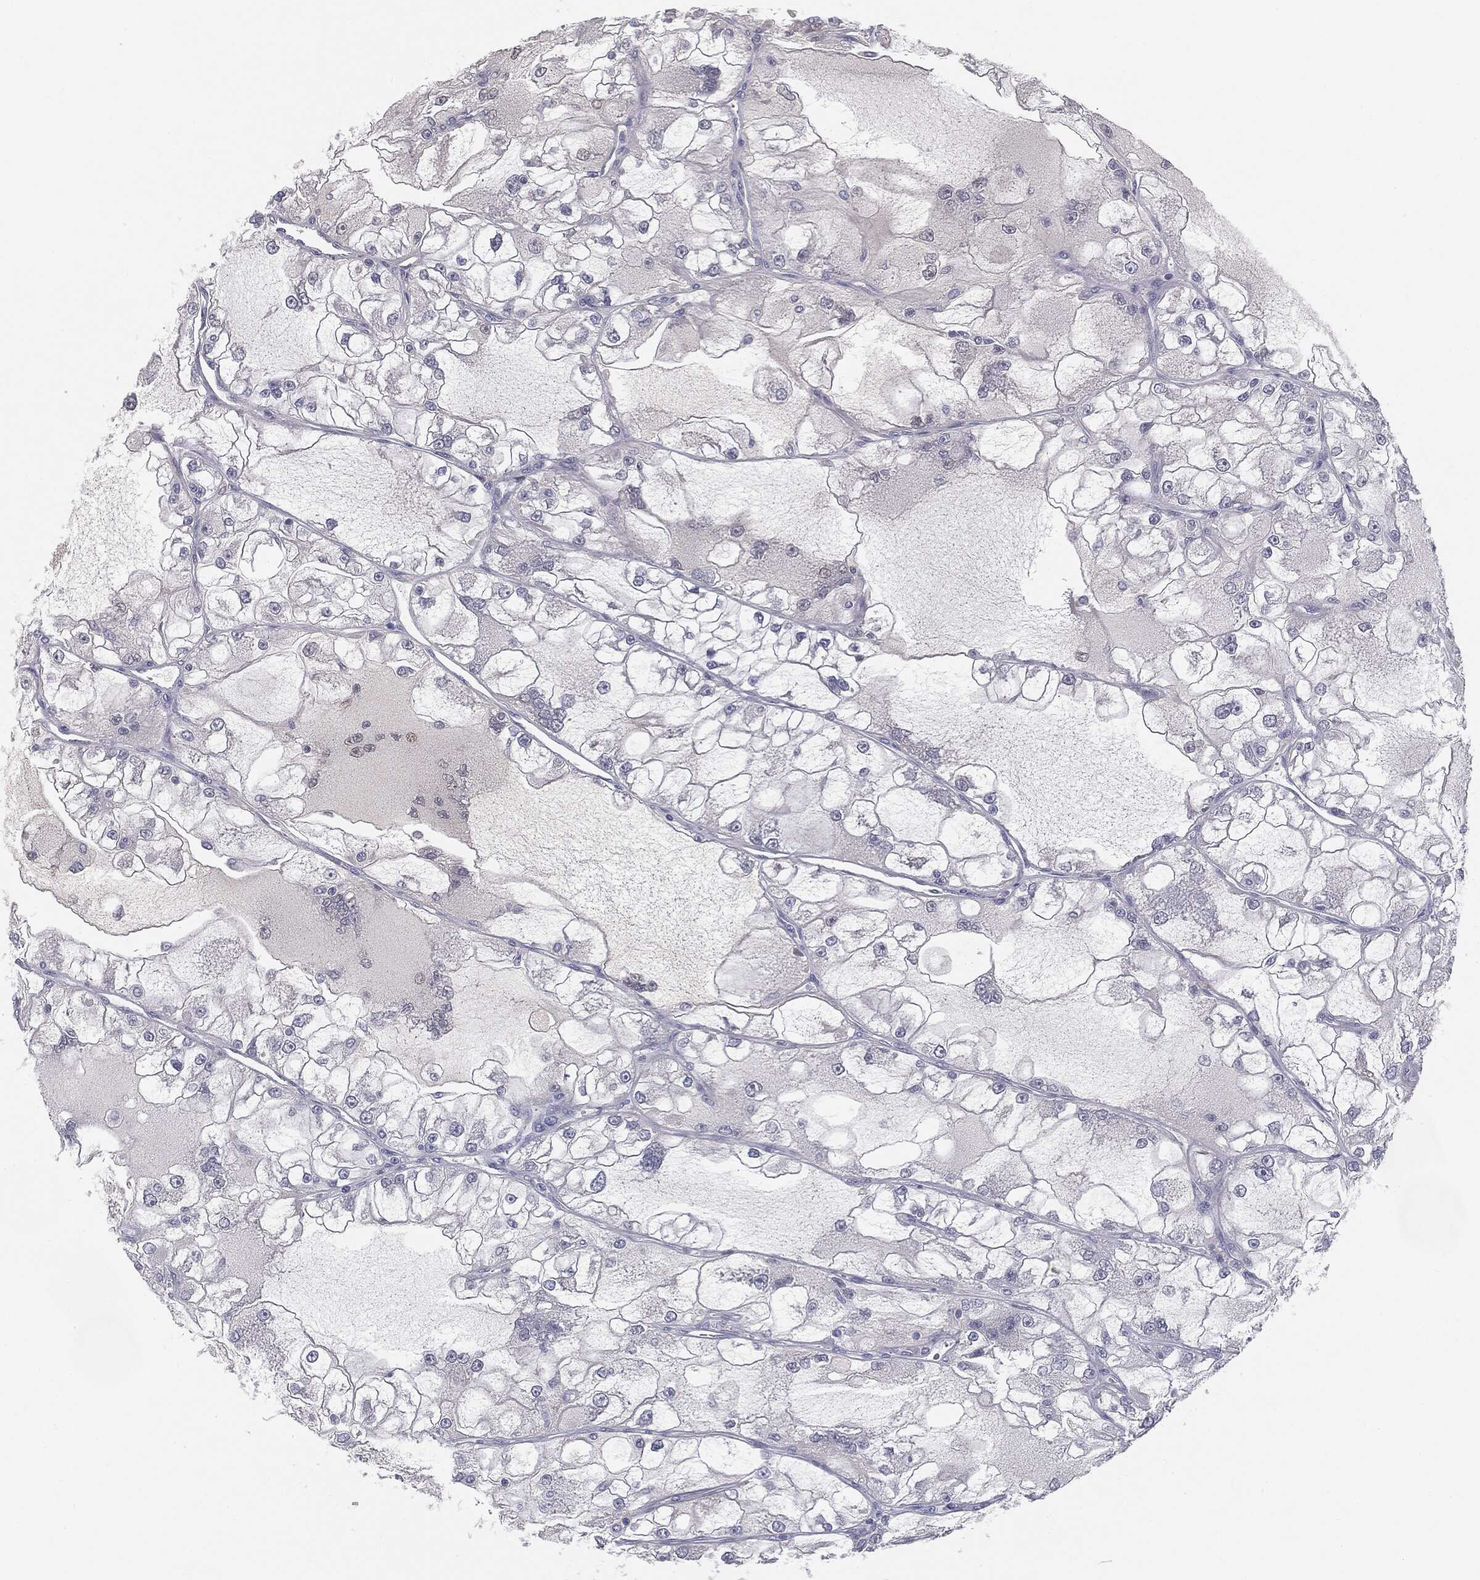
{"staining": {"intensity": "negative", "quantity": "none", "location": "none"}, "tissue": "renal cancer", "cell_type": "Tumor cells", "image_type": "cancer", "snomed": [{"axis": "morphology", "description": "Adenocarcinoma, NOS"}, {"axis": "topography", "description": "Kidney"}], "caption": "High power microscopy micrograph of an immunohistochemistry micrograph of renal cancer, revealing no significant positivity in tumor cells.", "gene": "MUC1", "patient": {"sex": "female", "age": 72}}